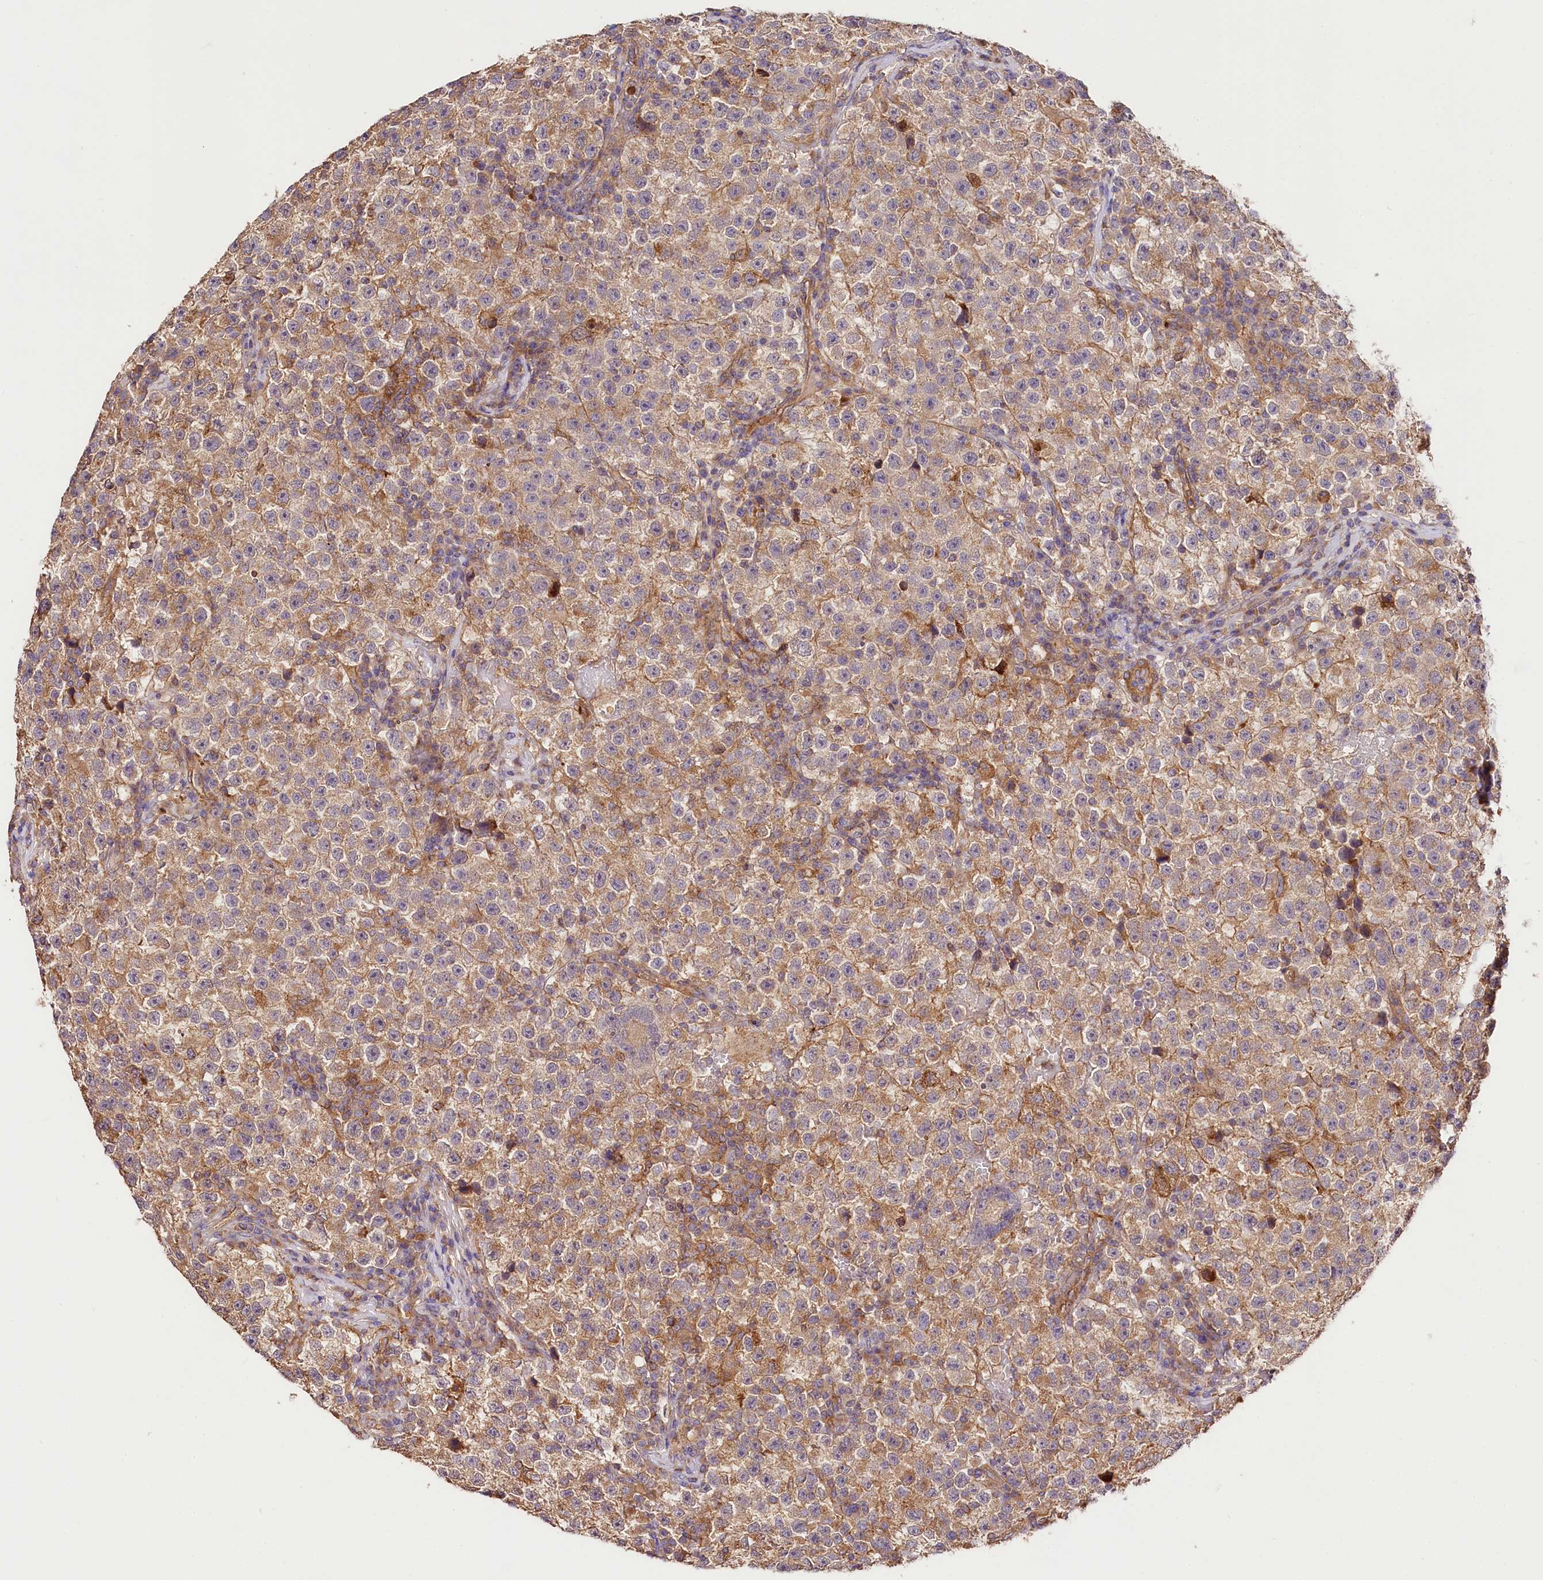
{"staining": {"intensity": "moderate", "quantity": ">75%", "location": "cytoplasmic/membranous"}, "tissue": "testis cancer", "cell_type": "Tumor cells", "image_type": "cancer", "snomed": [{"axis": "morphology", "description": "Seminoma, NOS"}, {"axis": "topography", "description": "Testis"}], "caption": "Immunohistochemical staining of human testis cancer displays medium levels of moderate cytoplasmic/membranous expression in approximately >75% of tumor cells.", "gene": "CSAD", "patient": {"sex": "male", "age": 22}}